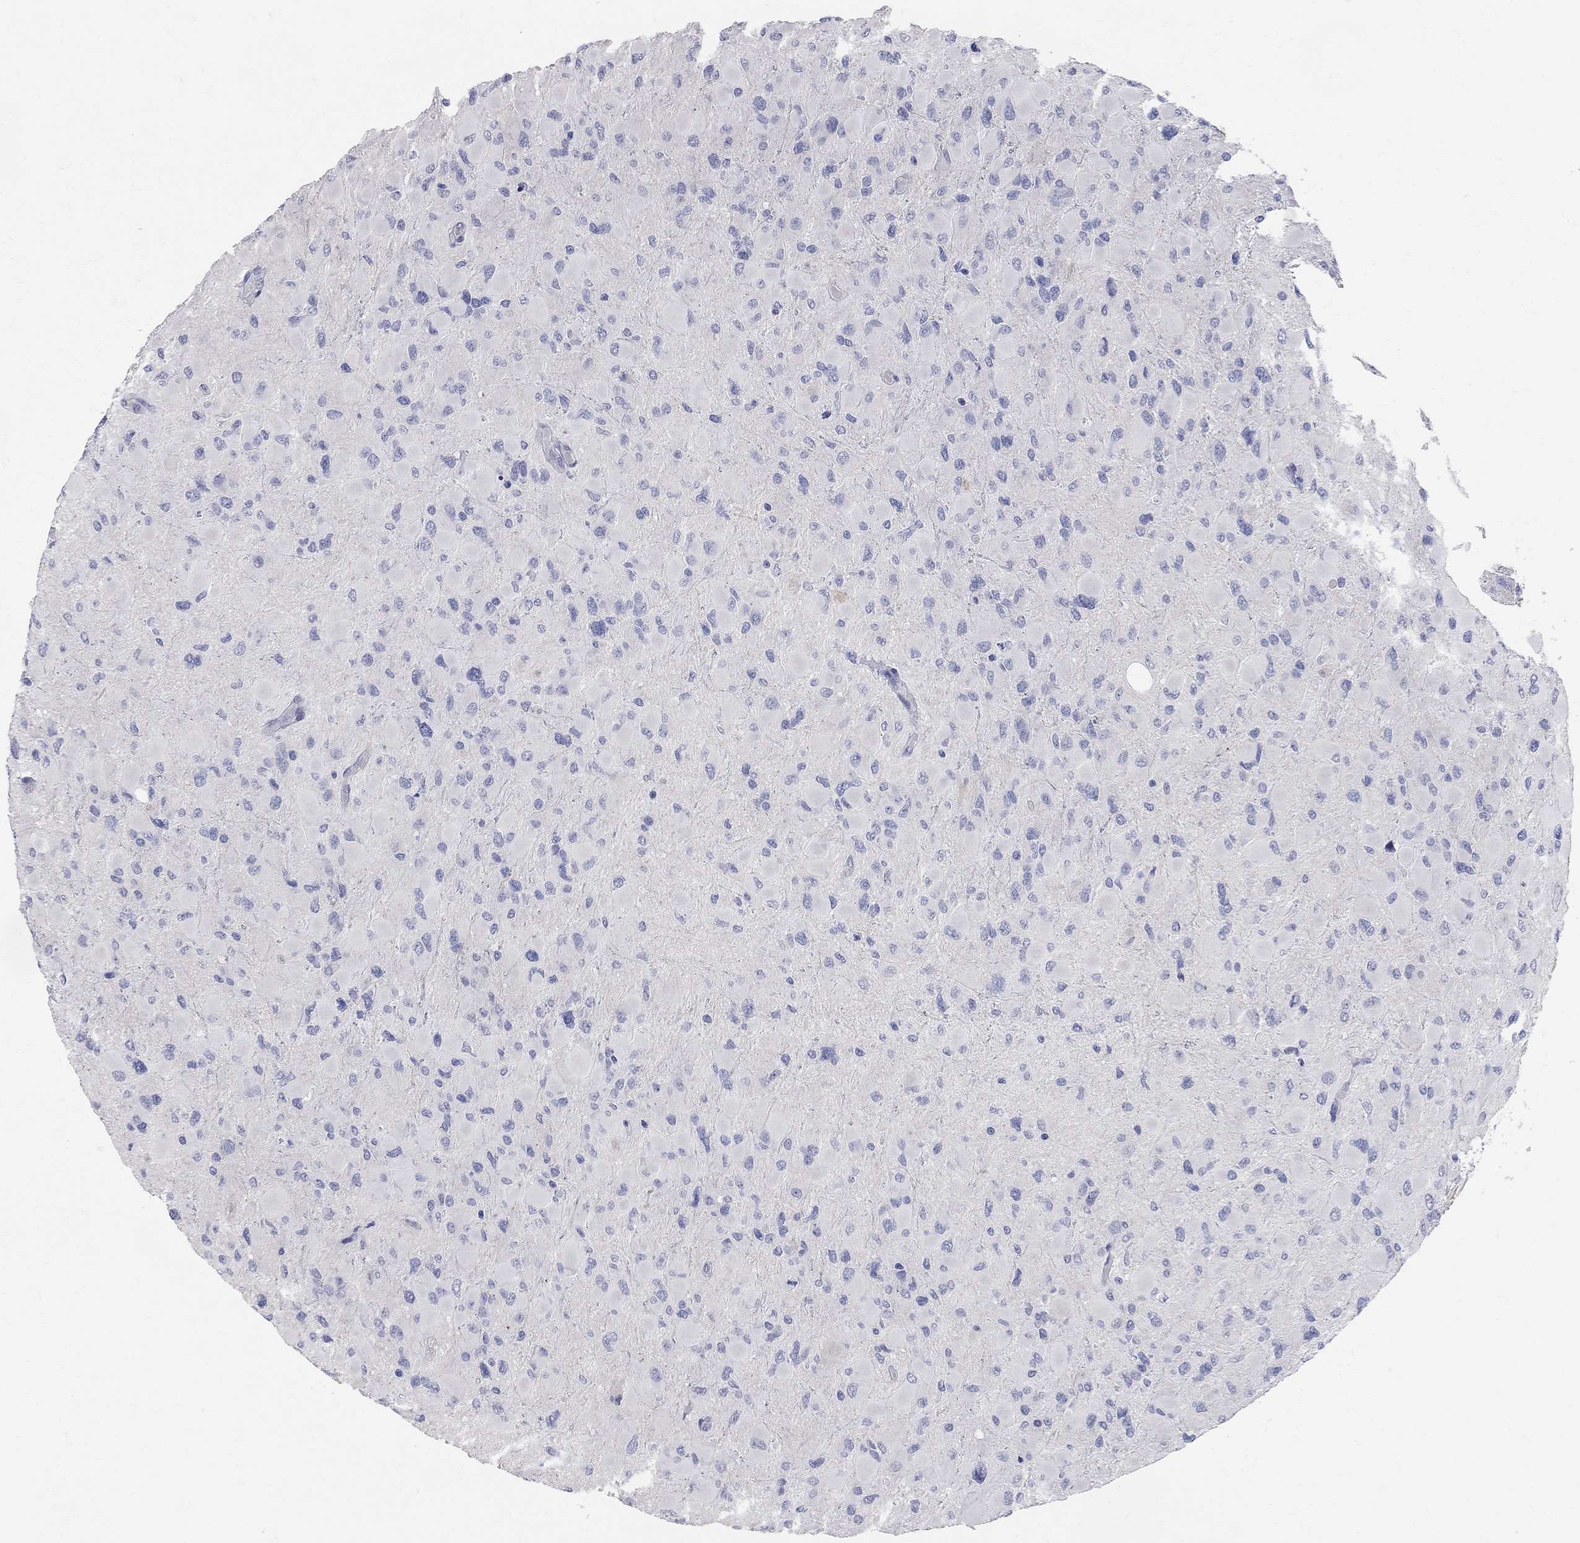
{"staining": {"intensity": "negative", "quantity": "none", "location": "none"}, "tissue": "glioma", "cell_type": "Tumor cells", "image_type": "cancer", "snomed": [{"axis": "morphology", "description": "Glioma, malignant, High grade"}, {"axis": "topography", "description": "Cerebral cortex"}], "caption": "Glioma was stained to show a protein in brown. There is no significant staining in tumor cells.", "gene": "AOX1", "patient": {"sex": "female", "age": 36}}